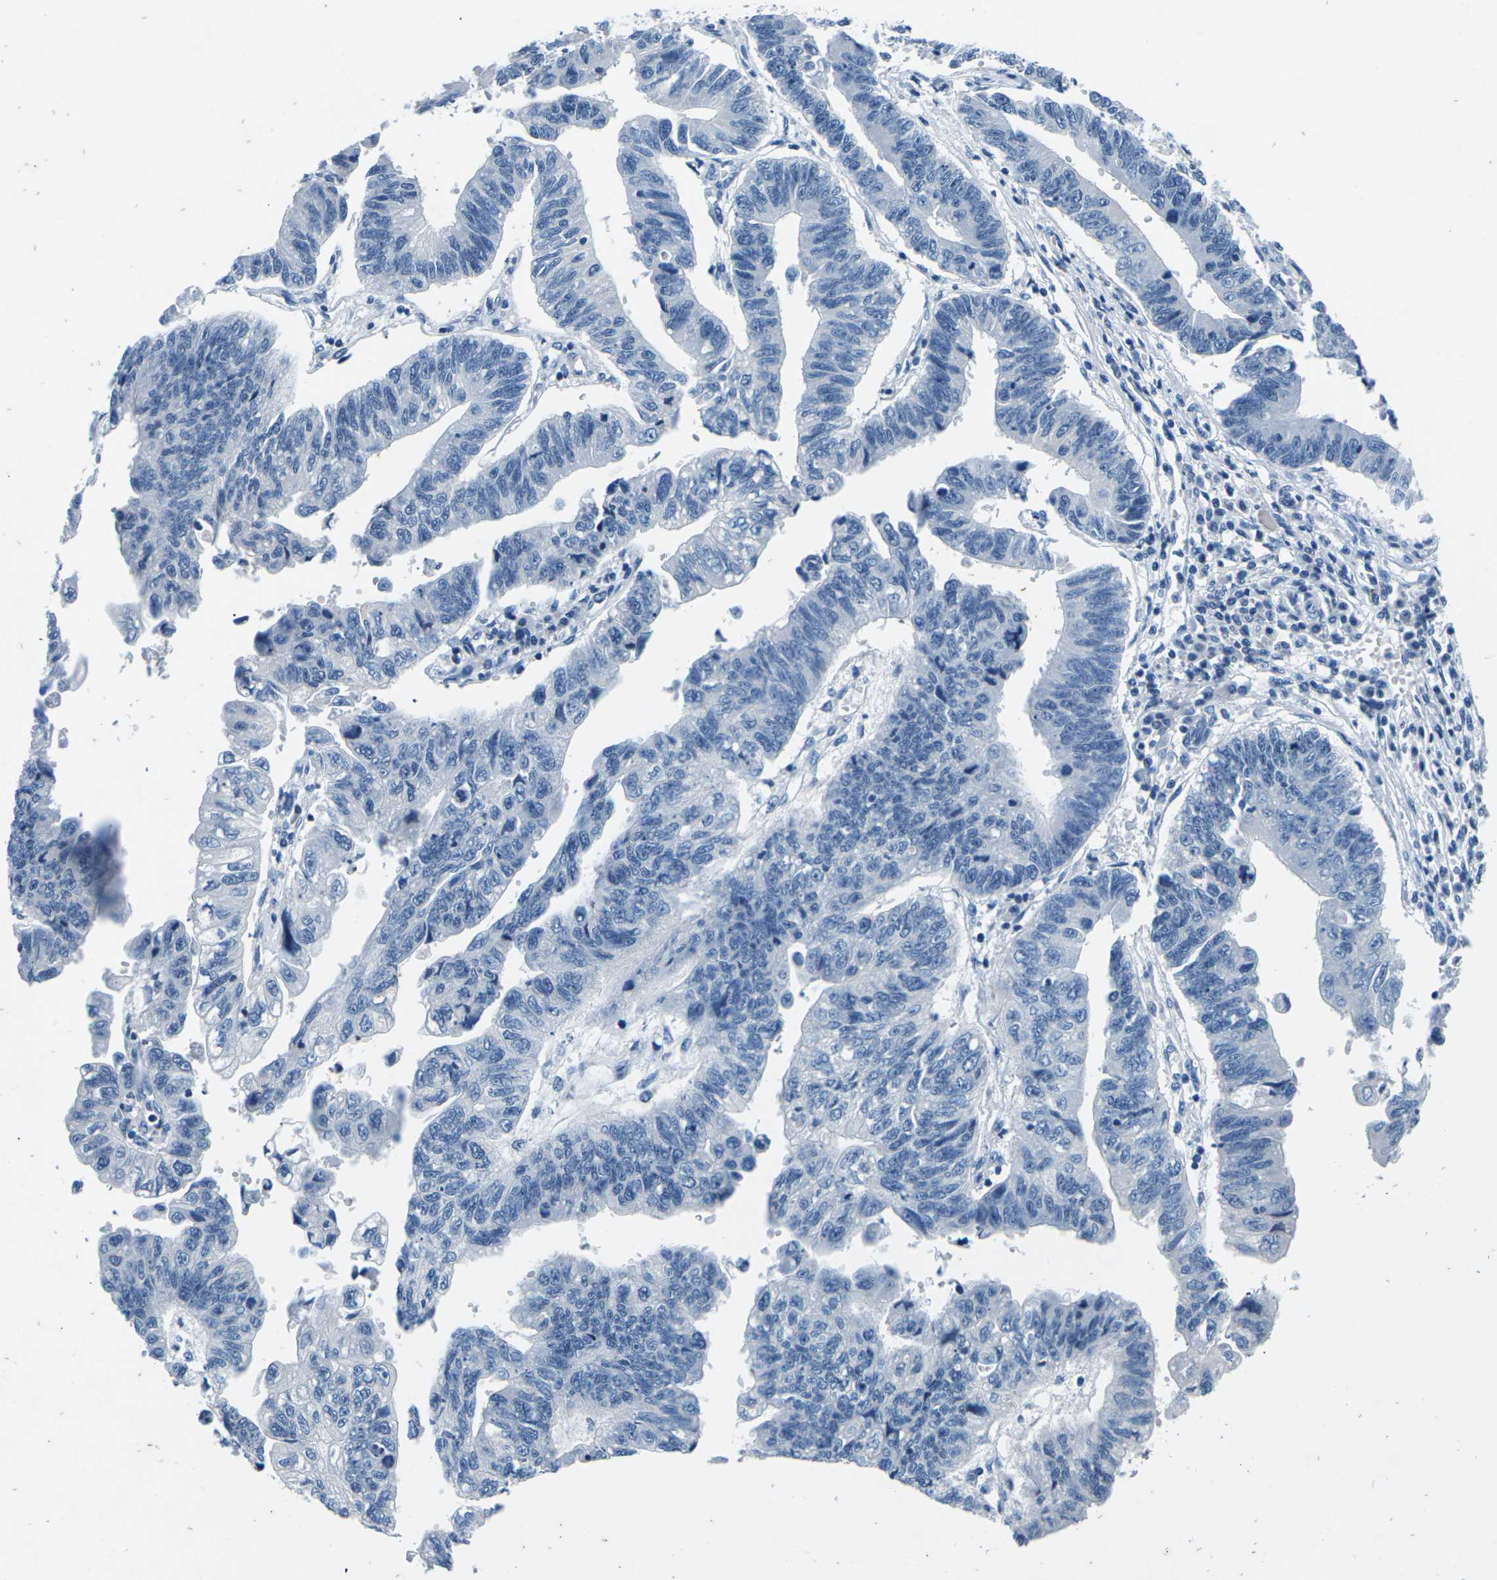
{"staining": {"intensity": "negative", "quantity": "none", "location": "none"}, "tissue": "stomach cancer", "cell_type": "Tumor cells", "image_type": "cancer", "snomed": [{"axis": "morphology", "description": "Adenocarcinoma, NOS"}, {"axis": "topography", "description": "Stomach"}], "caption": "Tumor cells are negative for brown protein staining in adenocarcinoma (stomach). (DAB (3,3'-diaminobenzidine) immunohistochemistry (IHC) visualized using brightfield microscopy, high magnification).", "gene": "UMOD", "patient": {"sex": "male", "age": 59}}